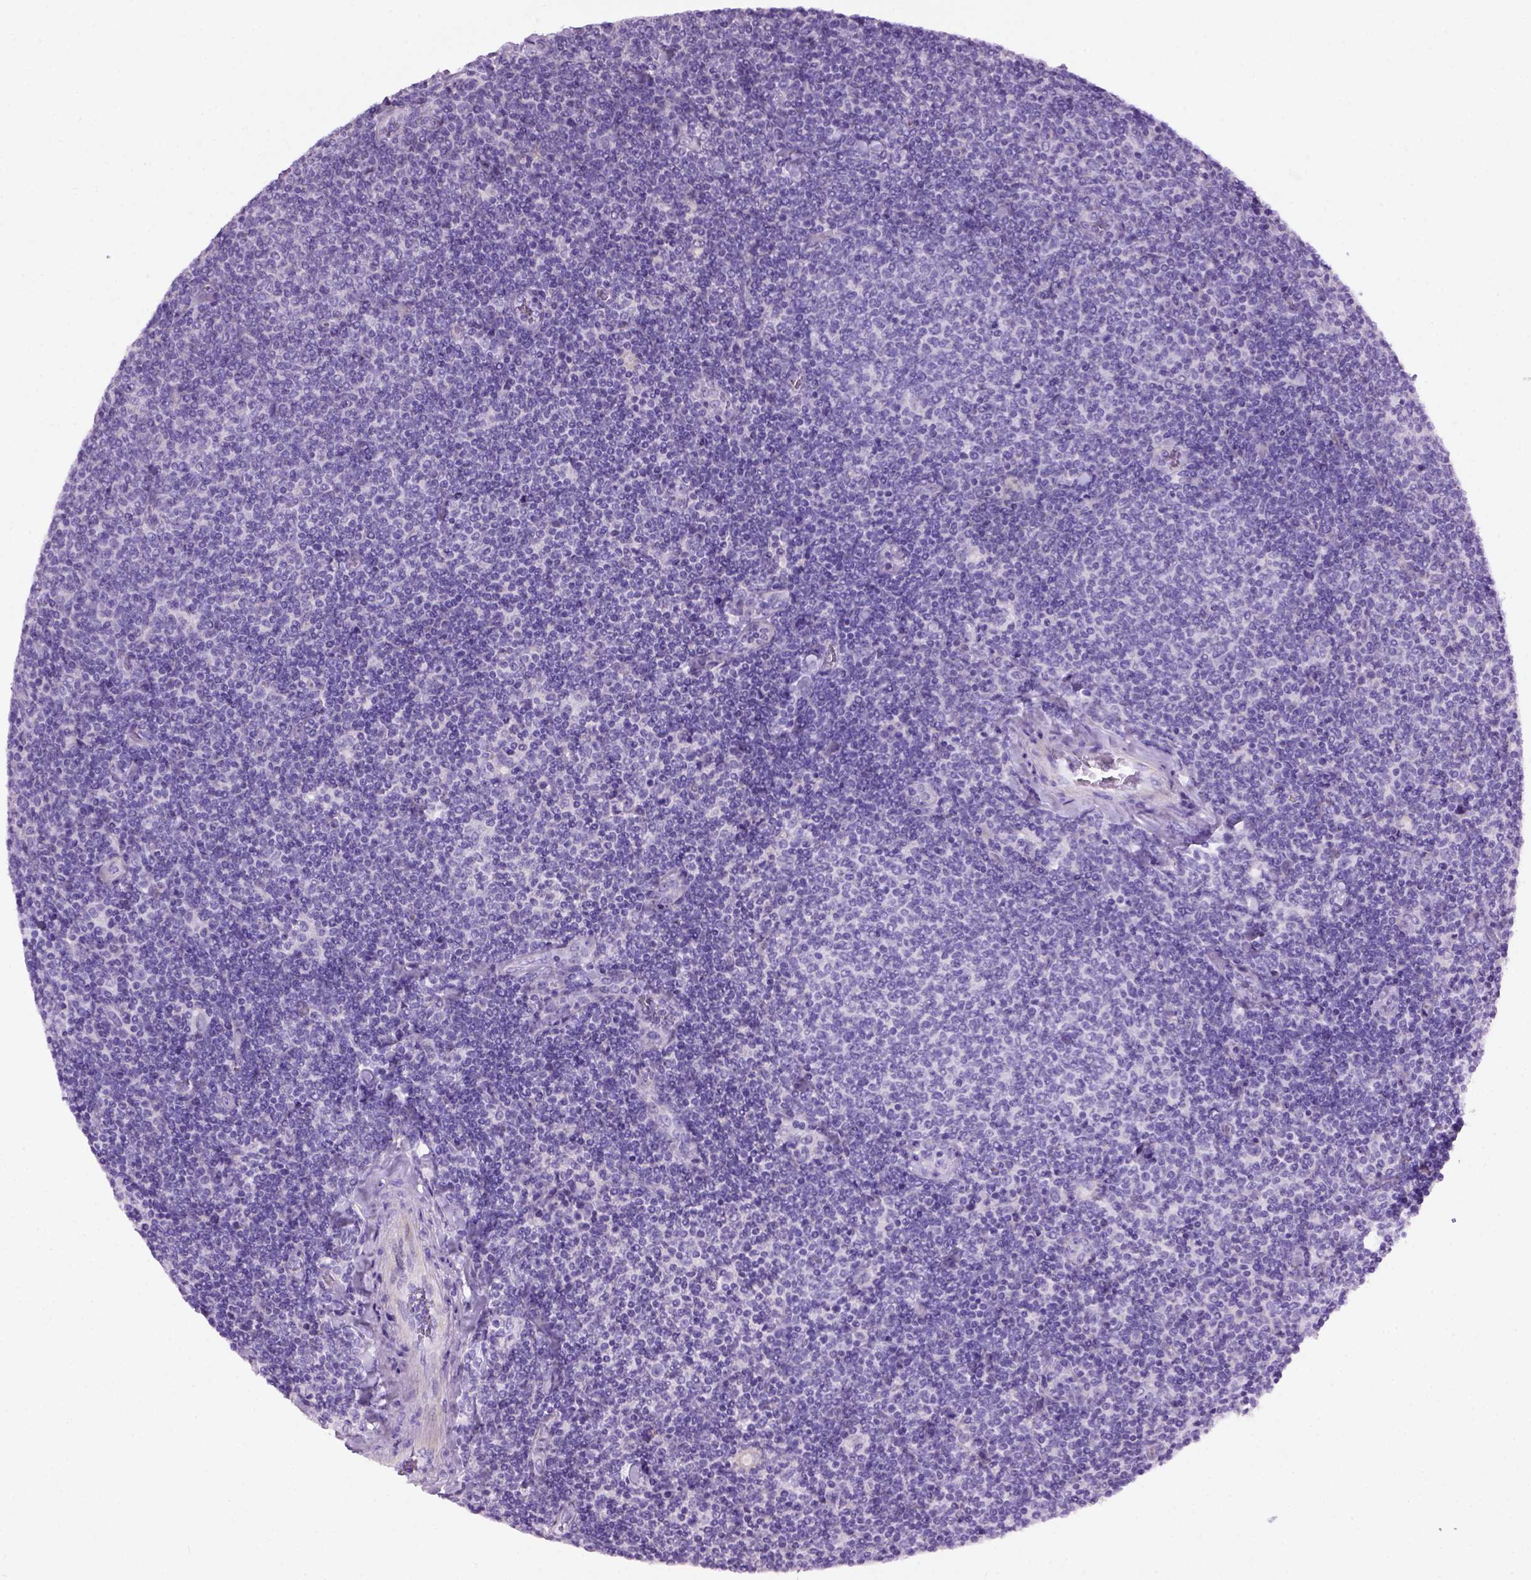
{"staining": {"intensity": "negative", "quantity": "none", "location": "none"}, "tissue": "lymphoma", "cell_type": "Tumor cells", "image_type": "cancer", "snomed": [{"axis": "morphology", "description": "Malignant lymphoma, non-Hodgkin's type, Low grade"}, {"axis": "topography", "description": "Lymph node"}], "caption": "Lymphoma was stained to show a protein in brown. There is no significant expression in tumor cells.", "gene": "GABRB2", "patient": {"sex": "male", "age": 52}}